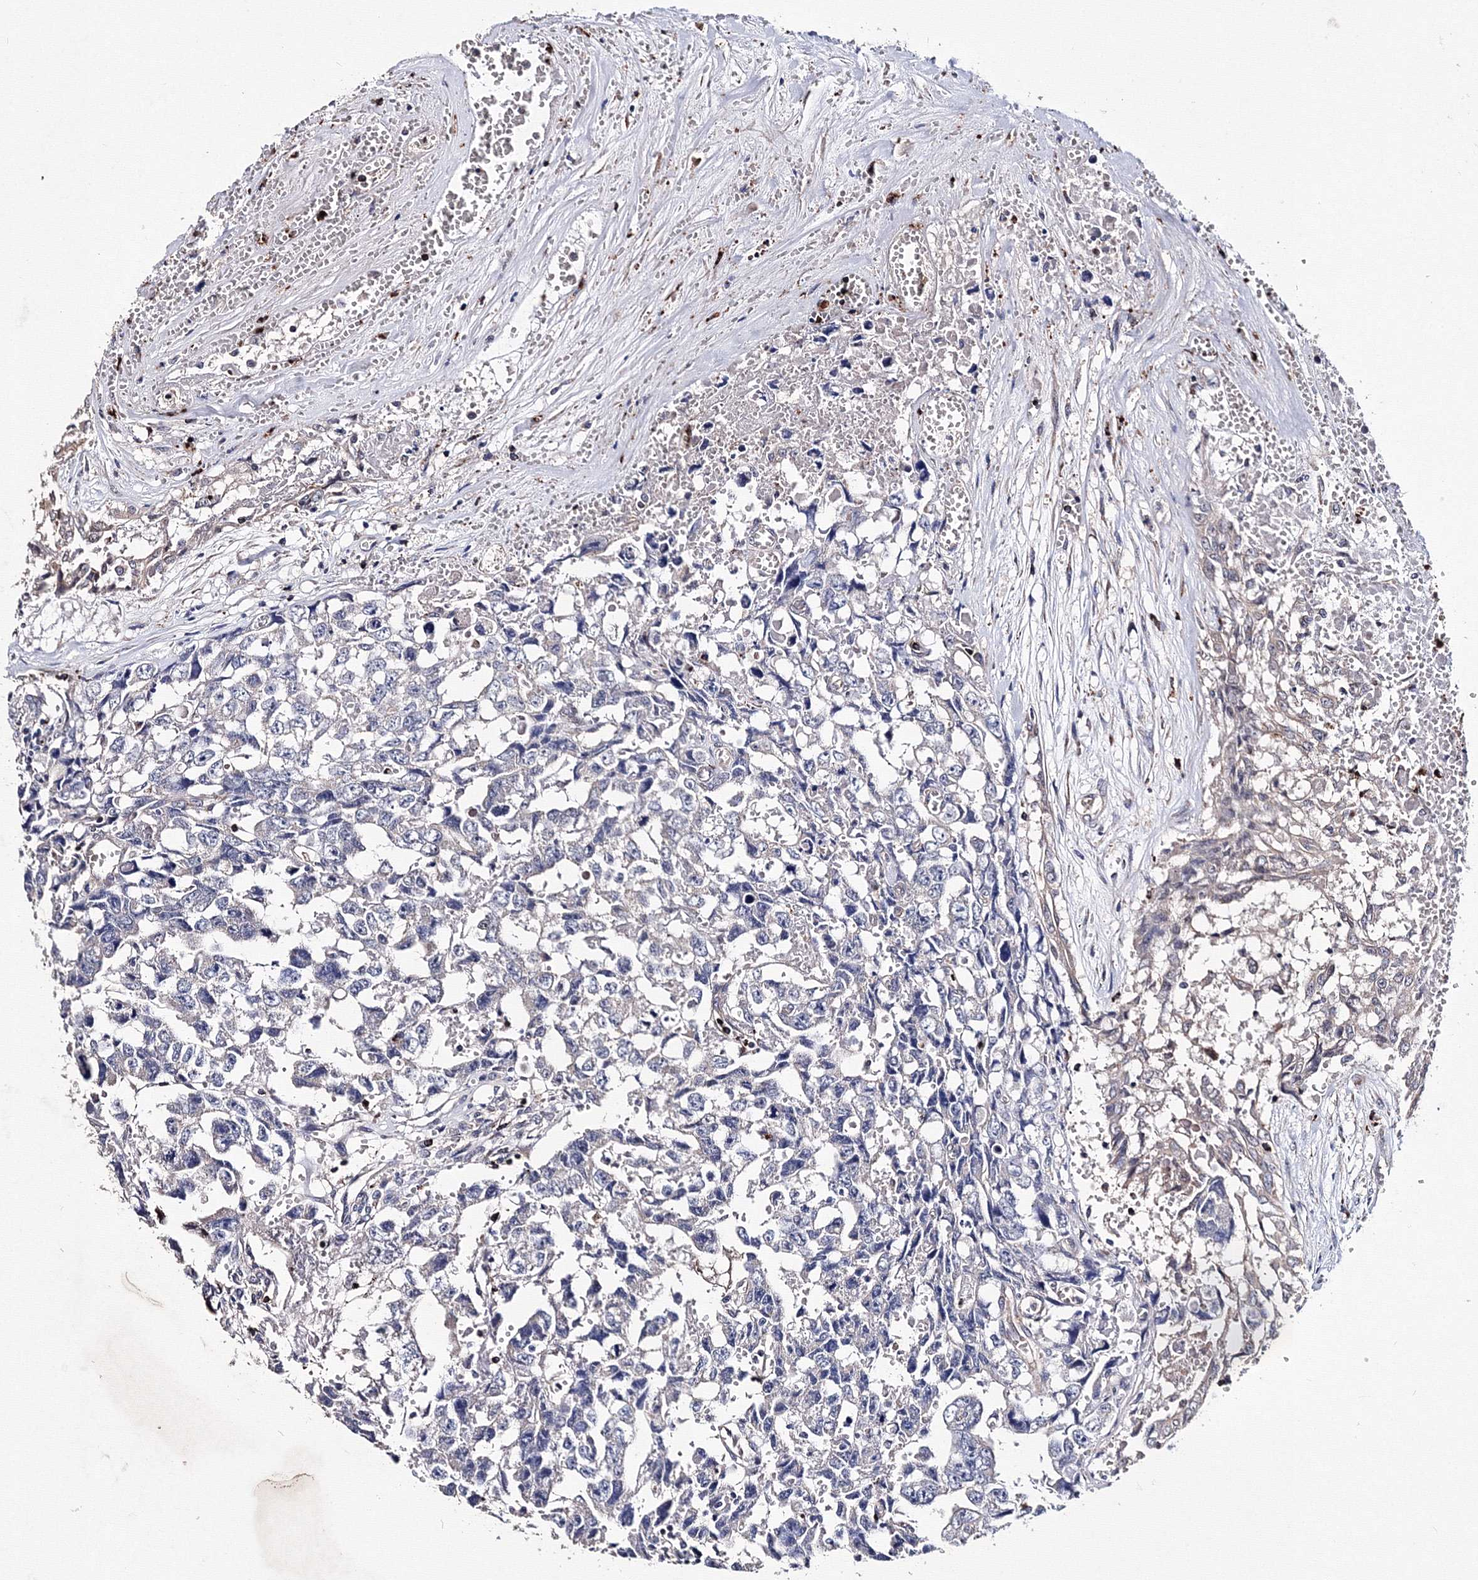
{"staining": {"intensity": "negative", "quantity": "none", "location": "none"}, "tissue": "testis cancer", "cell_type": "Tumor cells", "image_type": "cancer", "snomed": [{"axis": "morphology", "description": "Carcinoma, Embryonal, NOS"}, {"axis": "topography", "description": "Testis"}], "caption": "Tumor cells are negative for protein expression in human testis embryonal carcinoma.", "gene": "PHYKPL", "patient": {"sex": "male", "age": 31}}